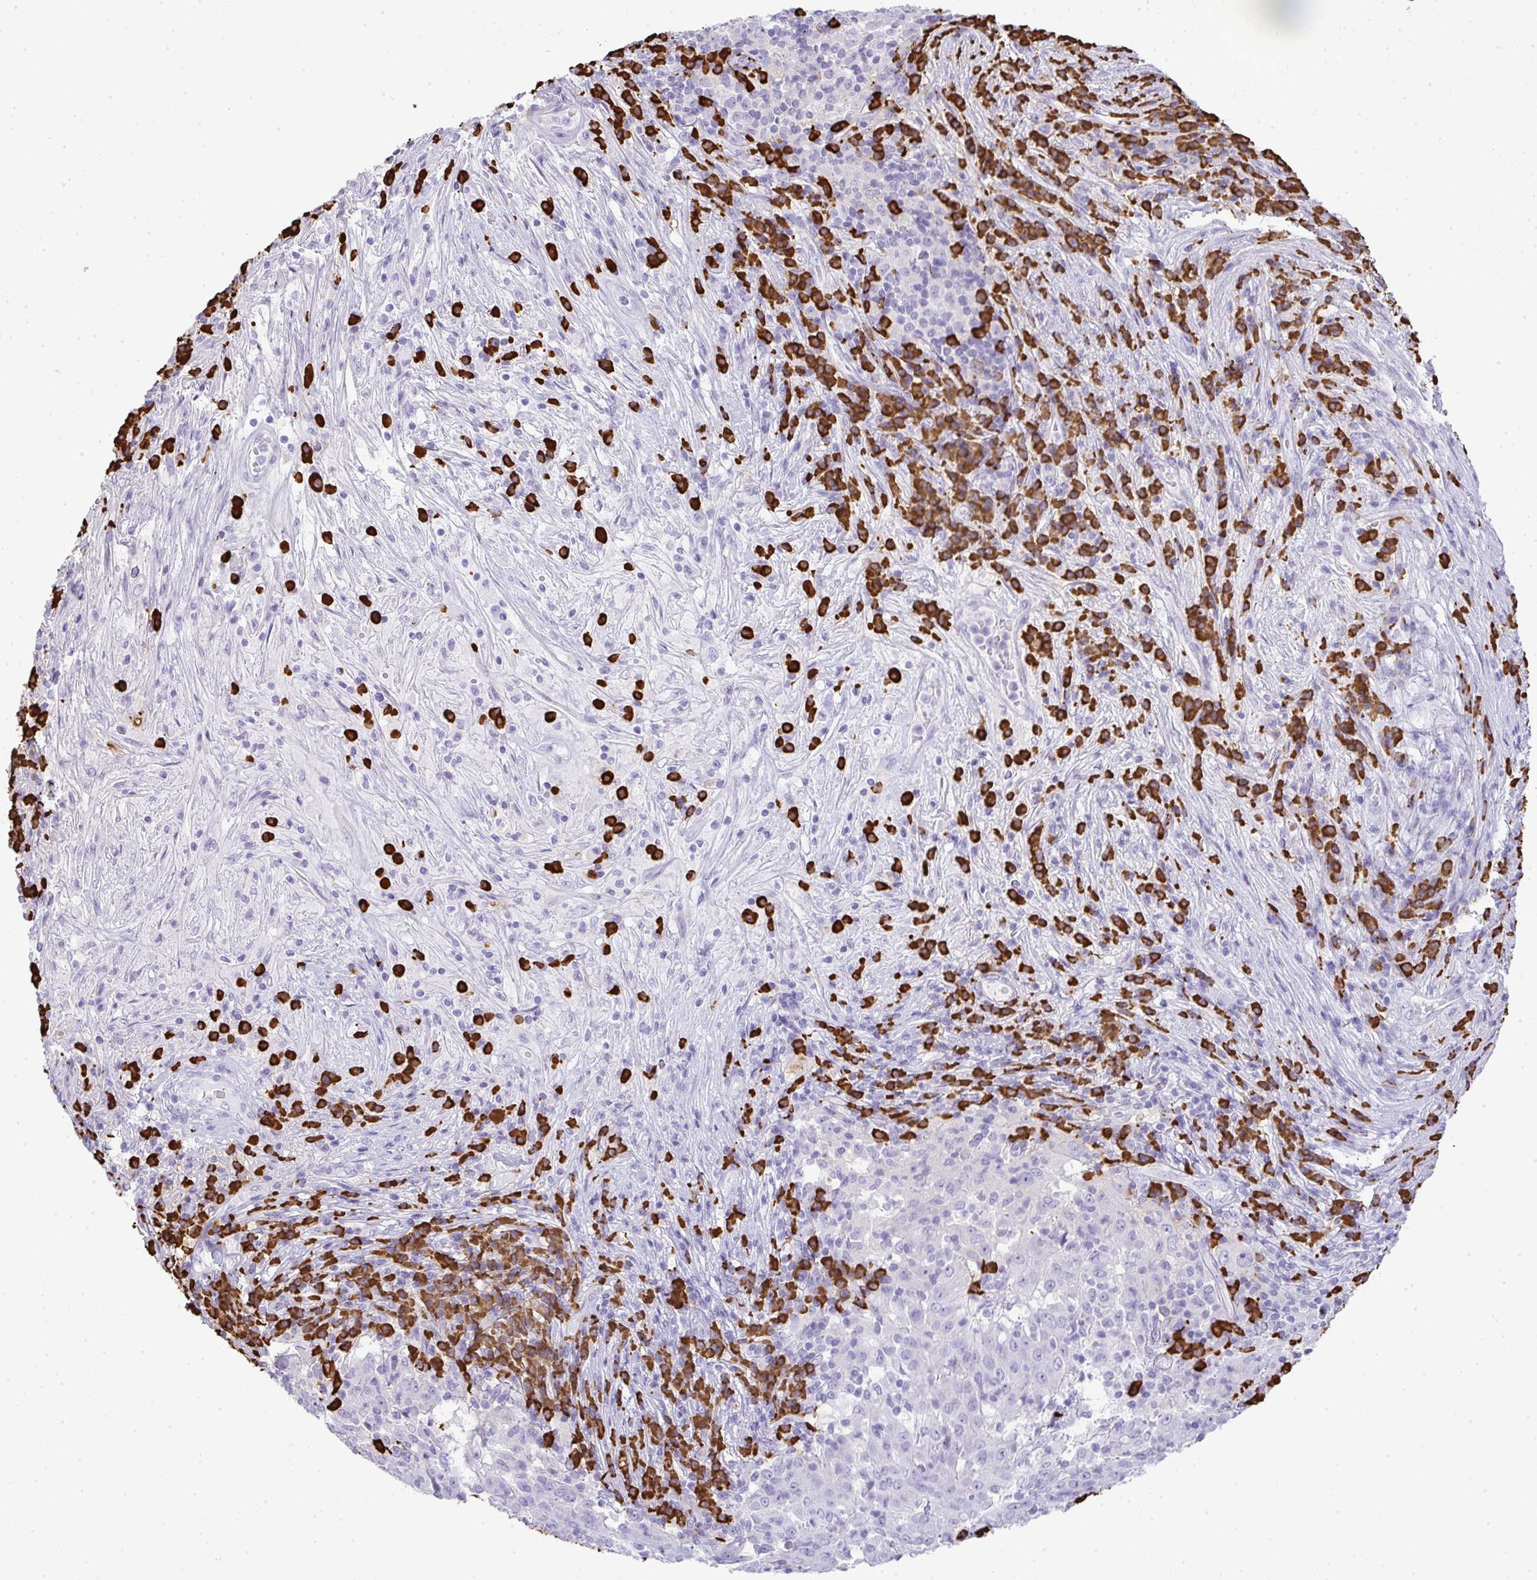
{"staining": {"intensity": "negative", "quantity": "none", "location": "none"}, "tissue": "pancreatic cancer", "cell_type": "Tumor cells", "image_type": "cancer", "snomed": [{"axis": "morphology", "description": "Adenocarcinoma, NOS"}, {"axis": "topography", "description": "Pancreas"}], "caption": "Human pancreatic cancer (adenocarcinoma) stained for a protein using IHC reveals no positivity in tumor cells.", "gene": "CDADC1", "patient": {"sex": "male", "age": 63}}